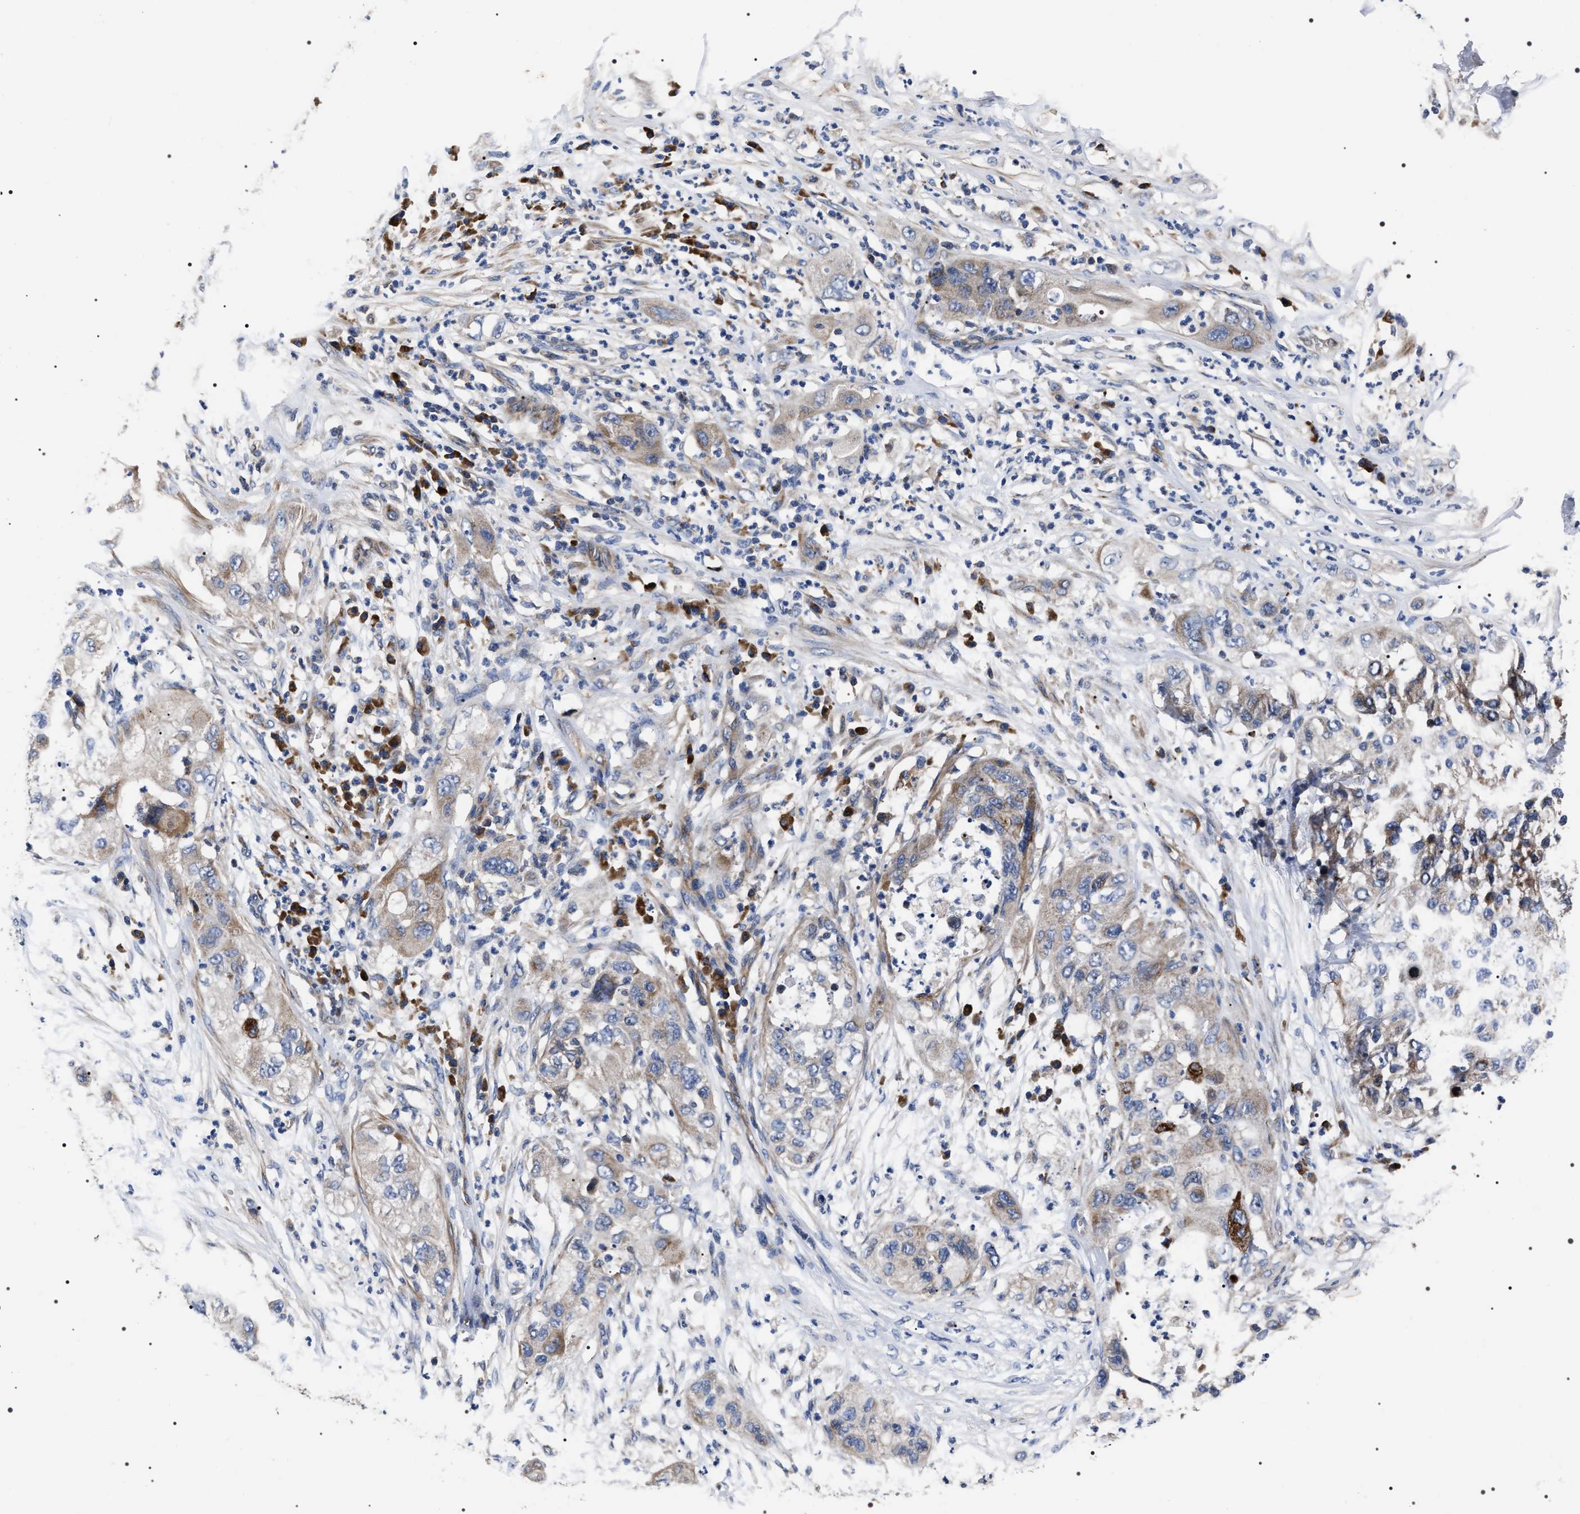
{"staining": {"intensity": "weak", "quantity": ">75%", "location": "cytoplasmic/membranous"}, "tissue": "pancreatic cancer", "cell_type": "Tumor cells", "image_type": "cancer", "snomed": [{"axis": "morphology", "description": "Adenocarcinoma, NOS"}, {"axis": "topography", "description": "Pancreas"}], "caption": "Brown immunohistochemical staining in pancreatic adenocarcinoma displays weak cytoplasmic/membranous positivity in approximately >75% of tumor cells.", "gene": "MIS18A", "patient": {"sex": "female", "age": 78}}